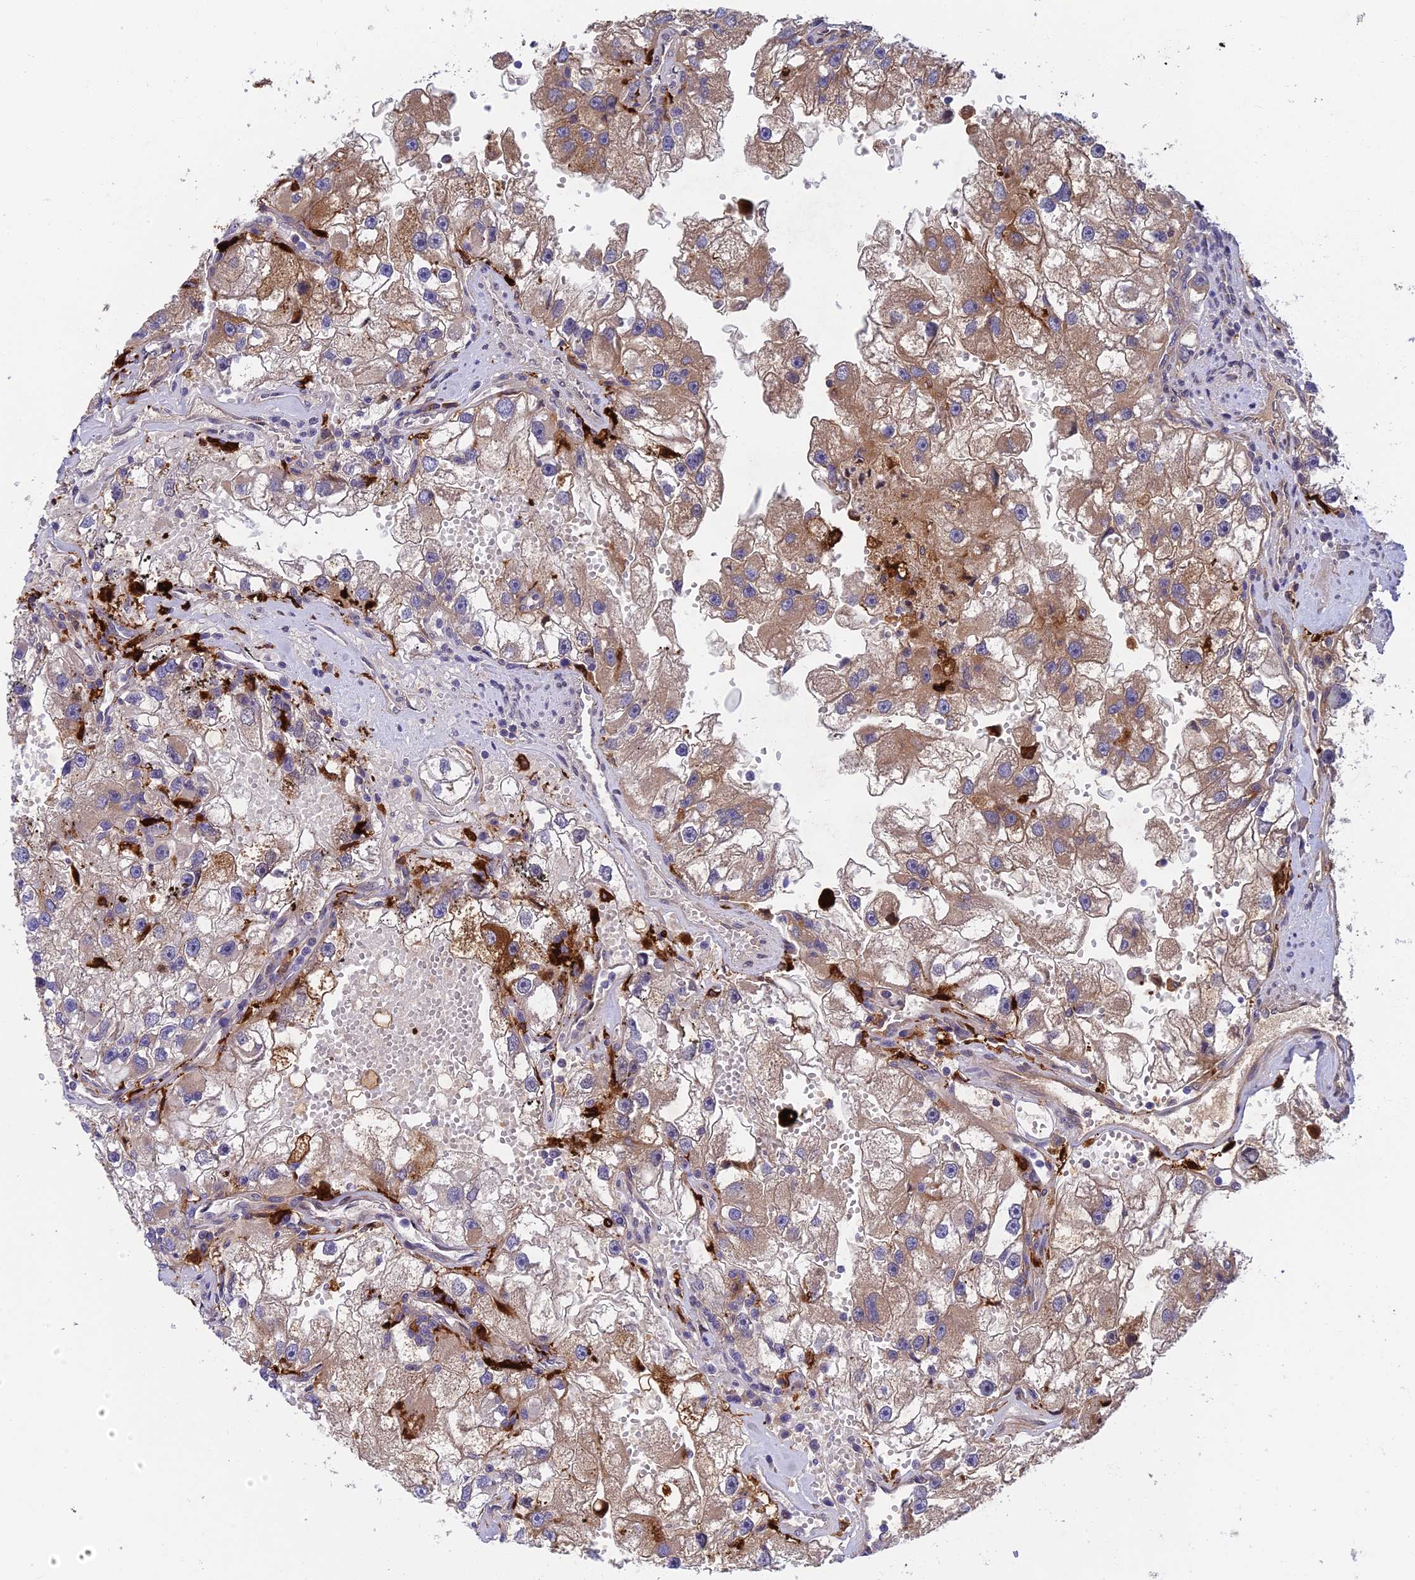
{"staining": {"intensity": "moderate", "quantity": "25%-75%", "location": "cytoplasmic/membranous"}, "tissue": "renal cancer", "cell_type": "Tumor cells", "image_type": "cancer", "snomed": [{"axis": "morphology", "description": "Adenocarcinoma, NOS"}, {"axis": "topography", "description": "Kidney"}], "caption": "Immunohistochemical staining of human renal cancer (adenocarcinoma) exhibits medium levels of moderate cytoplasmic/membranous protein staining in about 25%-75% of tumor cells.", "gene": "NSMCE1", "patient": {"sex": "male", "age": 63}}